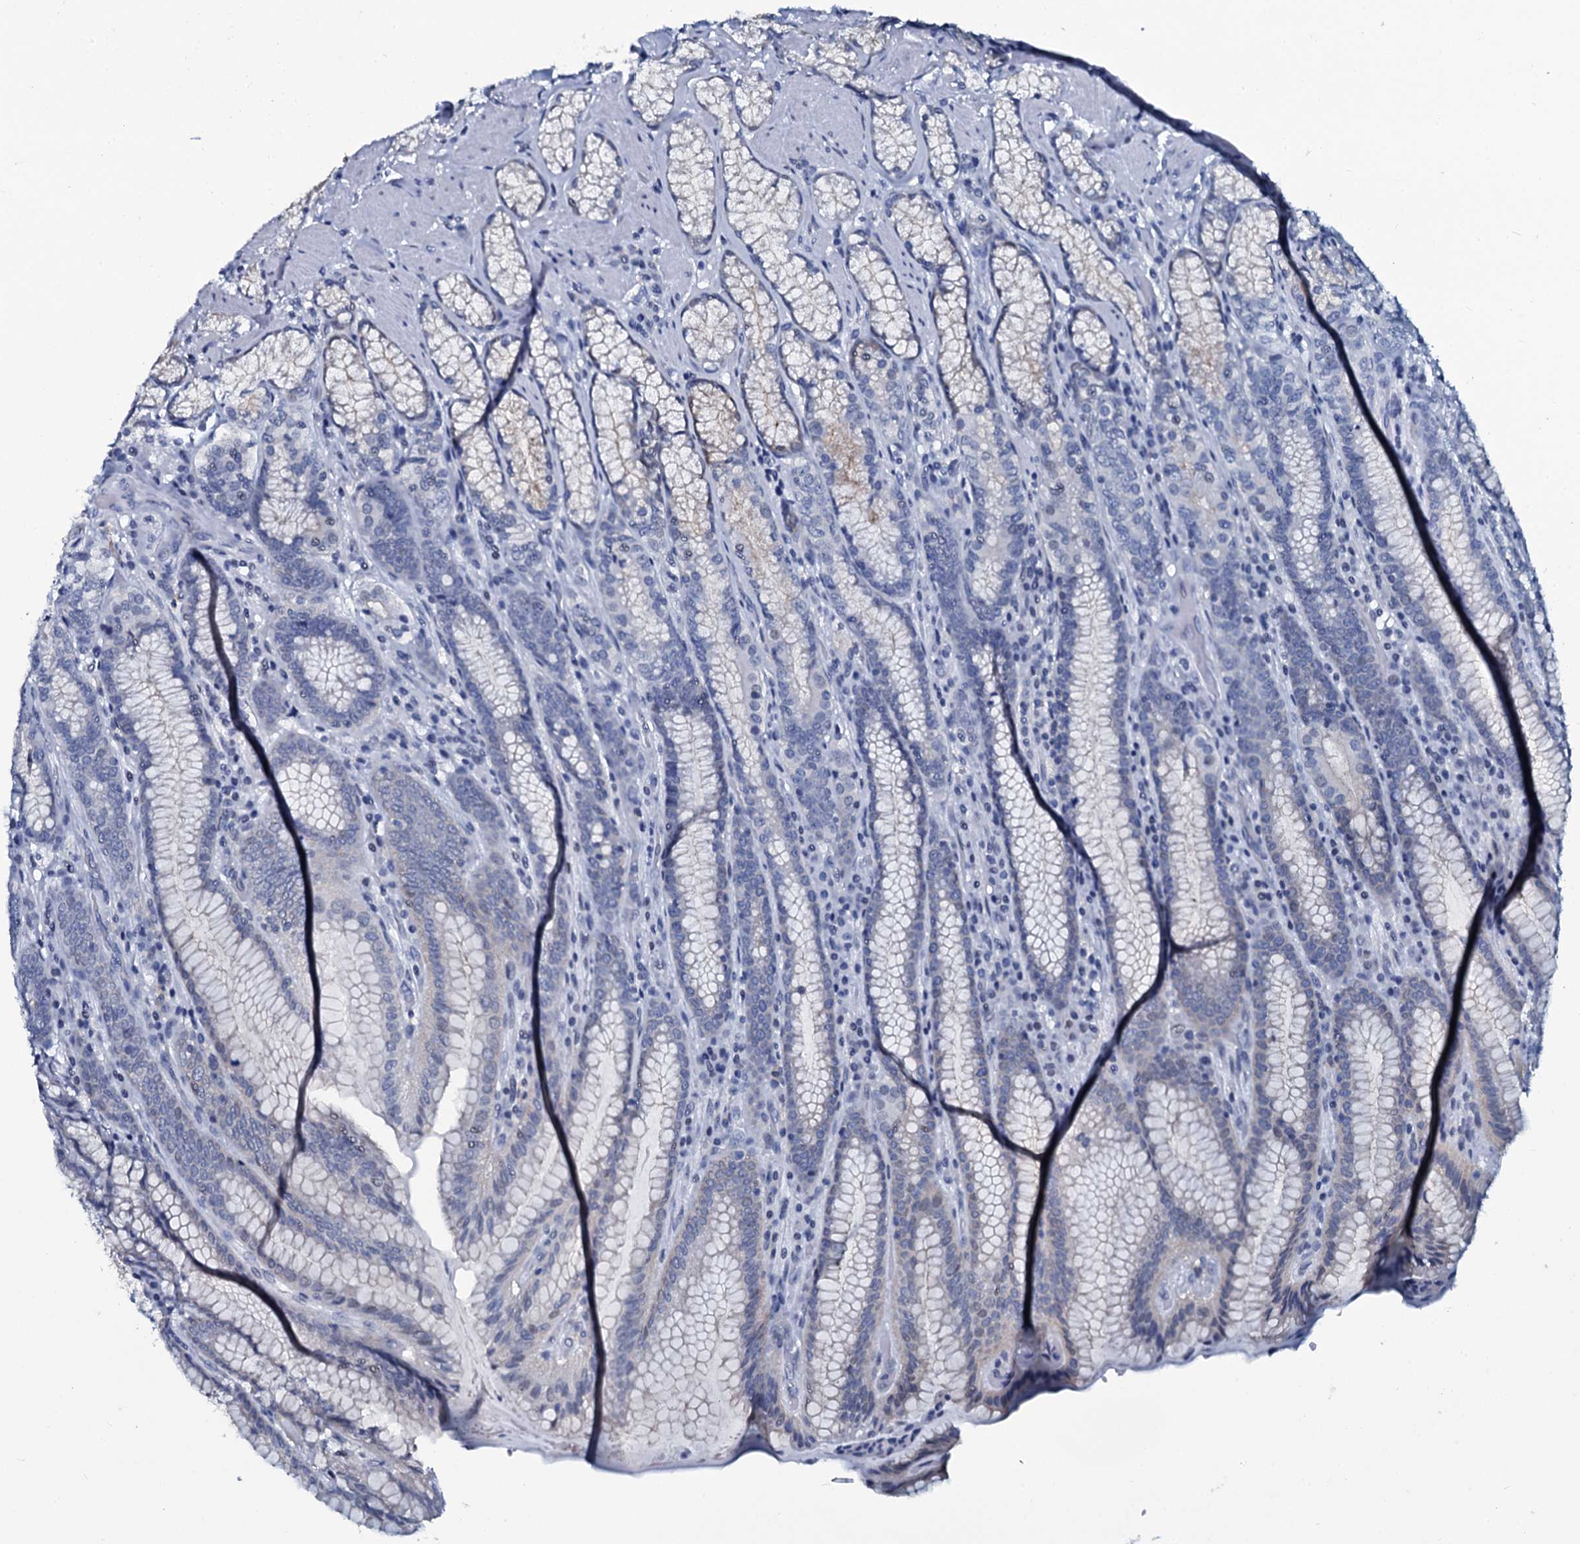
{"staining": {"intensity": "negative", "quantity": "none", "location": "none"}, "tissue": "stomach", "cell_type": "Glandular cells", "image_type": "normal", "snomed": [{"axis": "morphology", "description": "Normal tissue, NOS"}, {"axis": "topography", "description": "Stomach, upper"}, {"axis": "topography", "description": "Stomach, lower"}], "caption": "Stomach was stained to show a protein in brown. There is no significant staining in glandular cells. (Stains: DAB immunohistochemistry (IHC) with hematoxylin counter stain, Microscopy: brightfield microscopy at high magnification).", "gene": "SLC4A7", "patient": {"sex": "female", "age": 76}}